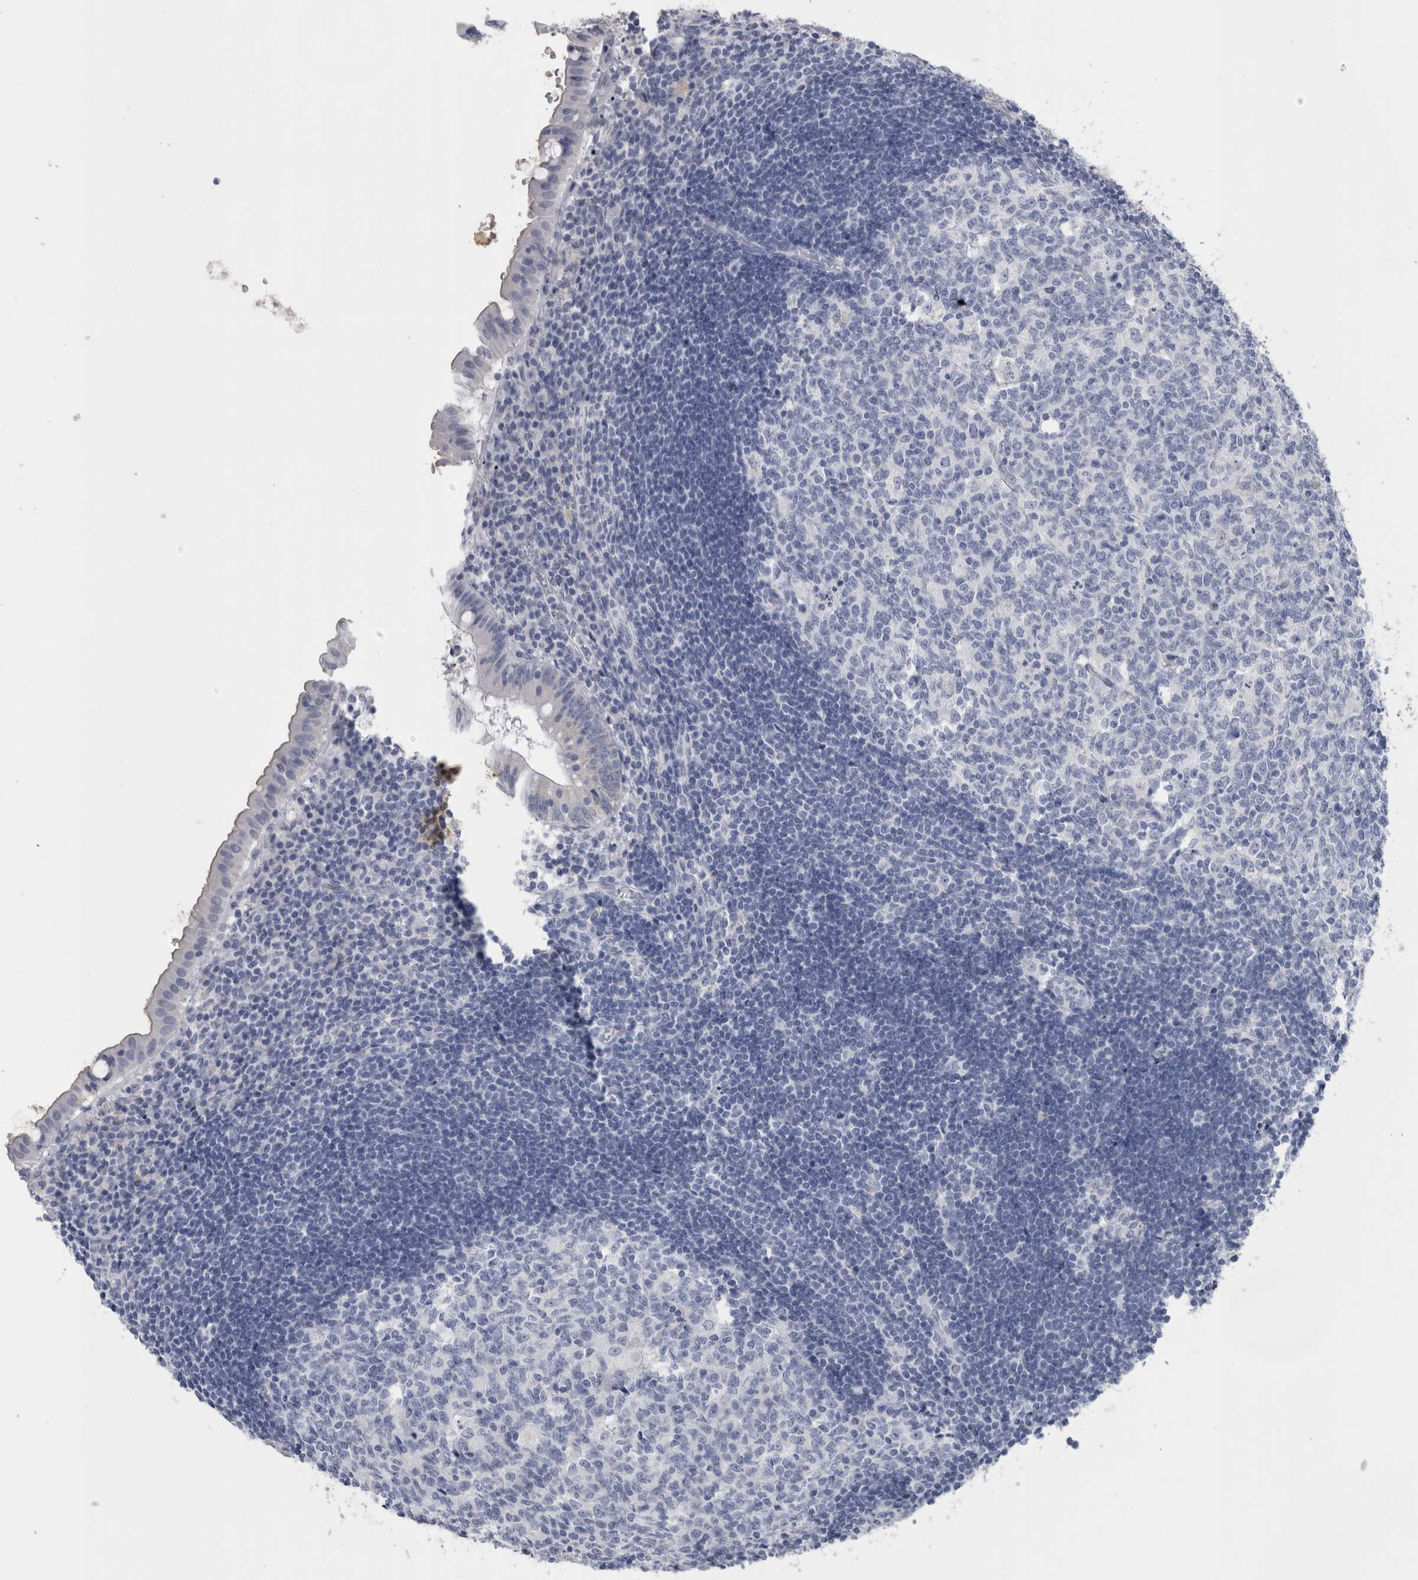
{"staining": {"intensity": "negative", "quantity": "none", "location": "none"}, "tissue": "appendix", "cell_type": "Glandular cells", "image_type": "normal", "snomed": [{"axis": "morphology", "description": "Normal tissue, NOS"}, {"axis": "topography", "description": "Appendix"}], "caption": "This is an immunohistochemistry (IHC) micrograph of benign human appendix. There is no expression in glandular cells.", "gene": "MSMB", "patient": {"sex": "female", "age": 54}}